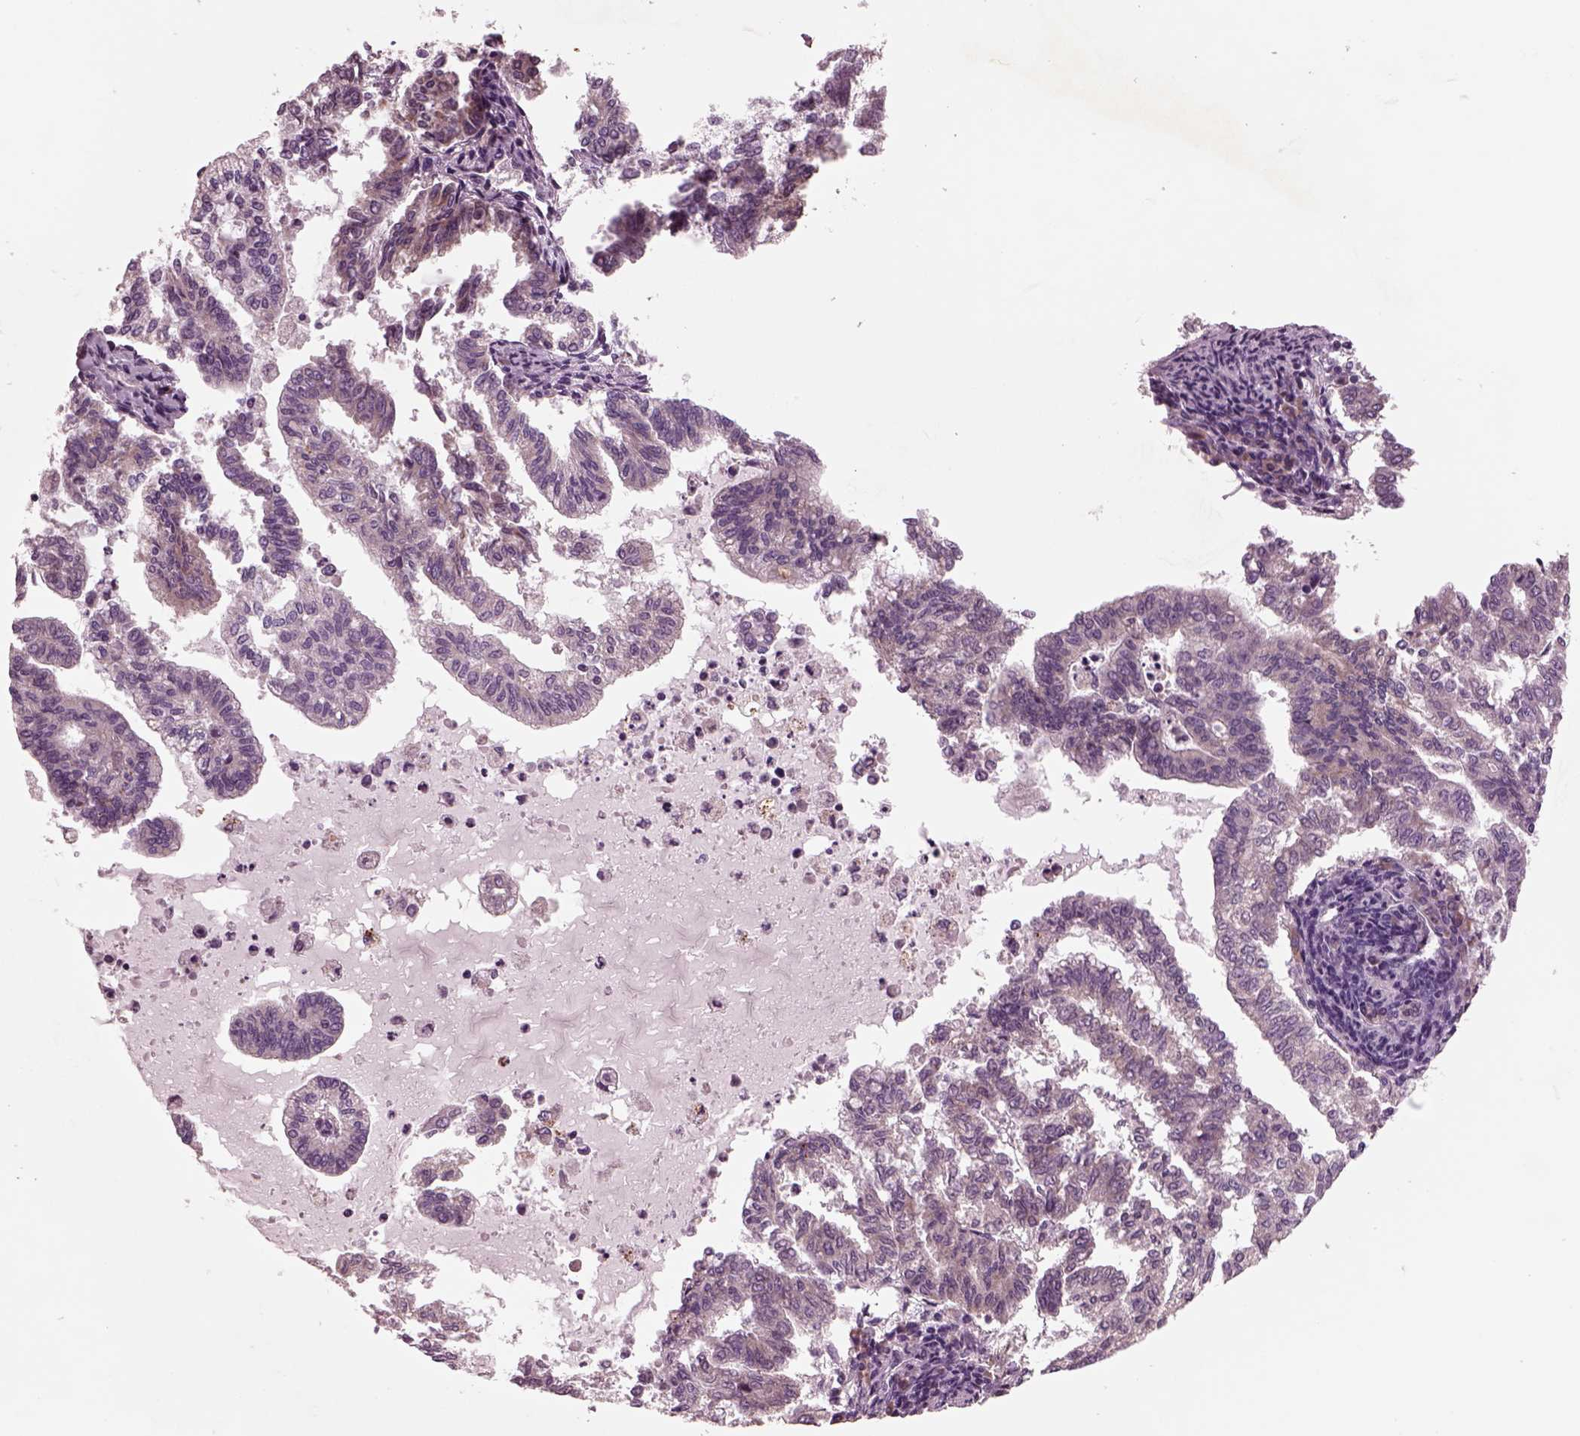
{"staining": {"intensity": "weak", "quantity": "<25%", "location": "cytoplasmic/membranous"}, "tissue": "endometrial cancer", "cell_type": "Tumor cells", "image_type": "cancer", "snomed": [{"axis": "morphology", "description": "Adenocarcinoma, NOS"}, {"axis": "topography", "description": "Endometrium"}], "caption": "The IHC histopathology image has no significant expression in tumor cells of endometrial cancer (adenocarcinoma) tissue.", "gene": "AP4M1", "patient": {"sex": "female", "age": 79}}